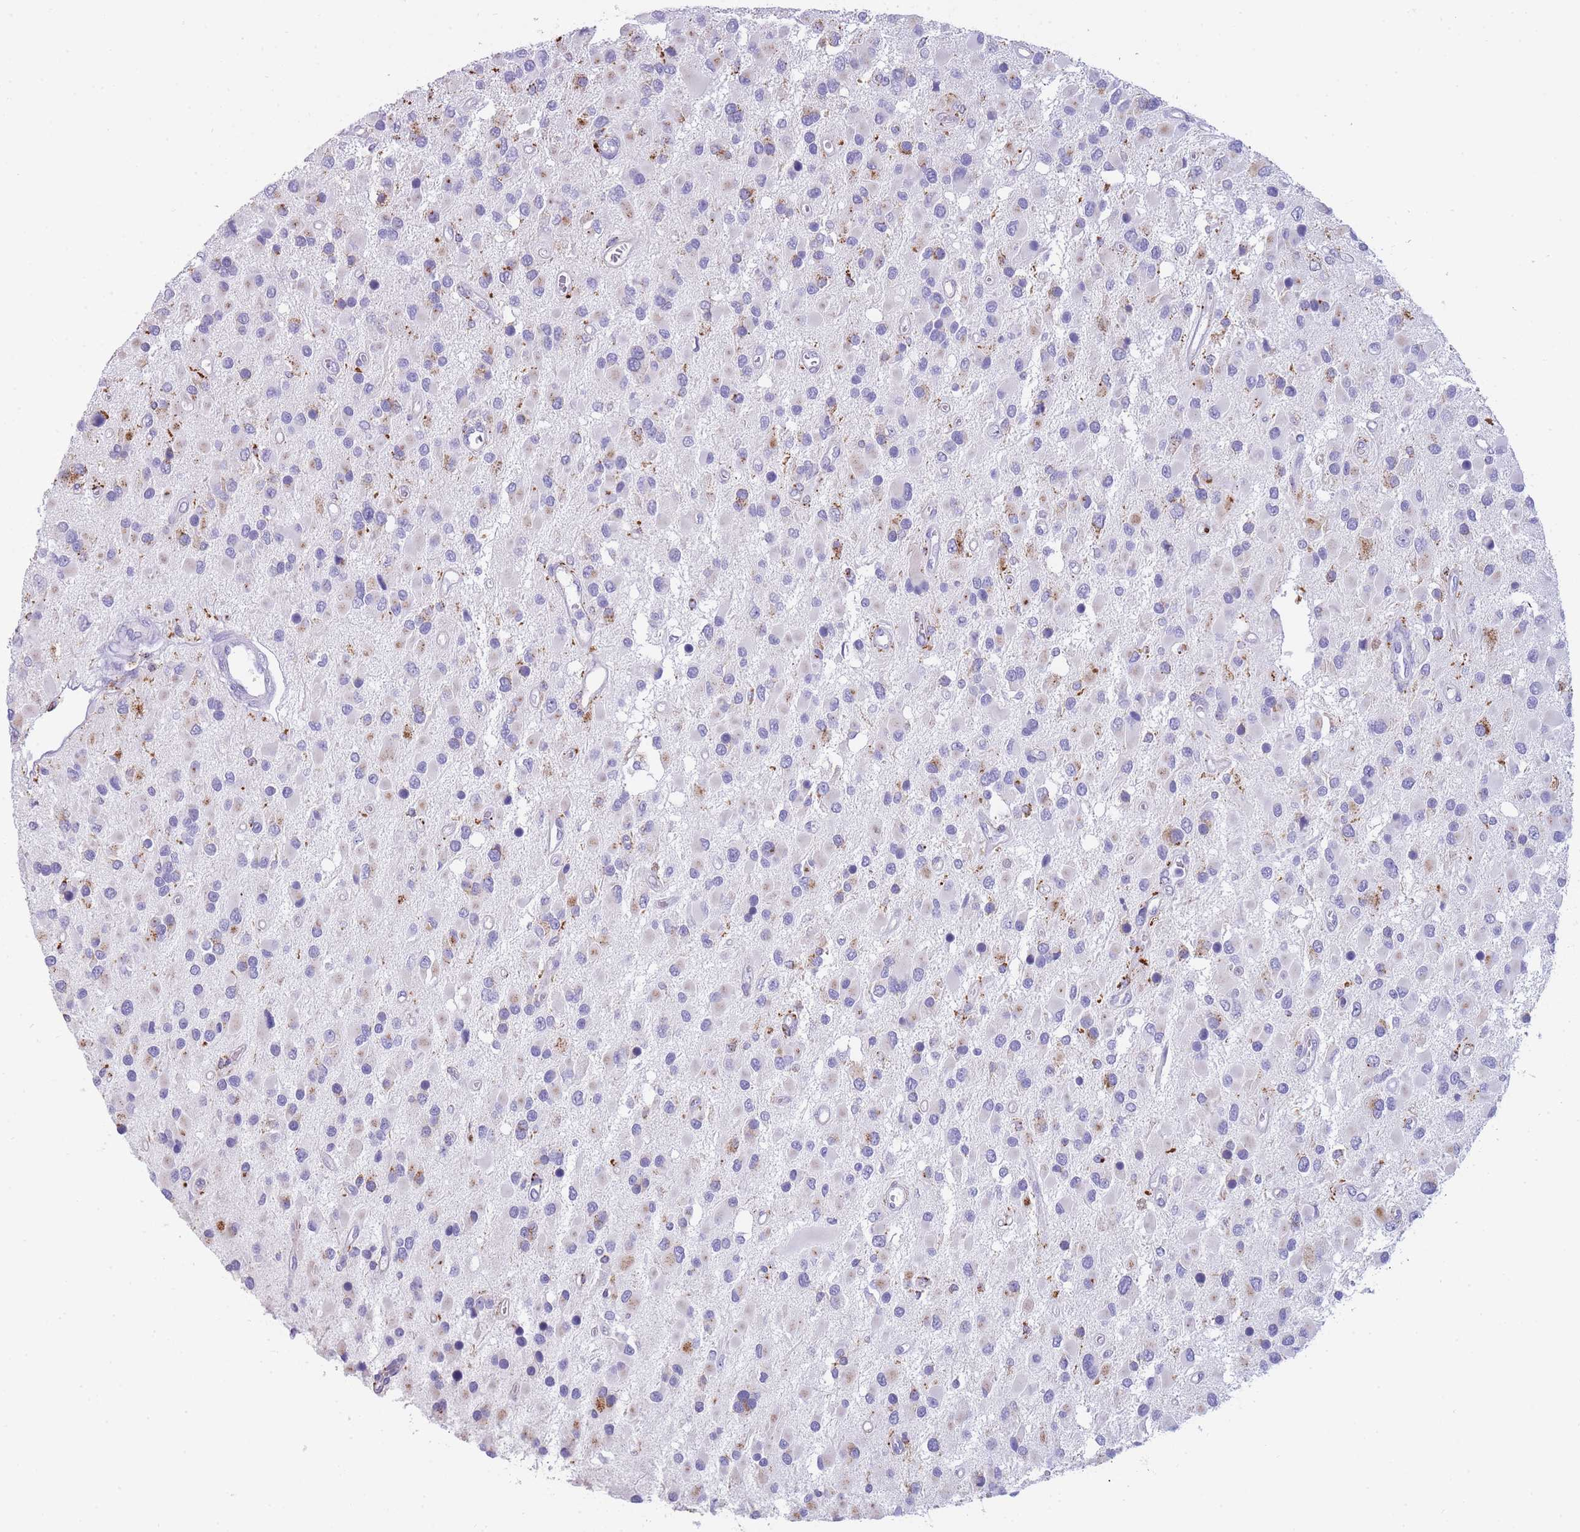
{"staining": {"intensity": "negative", "quantity": "none", "location": "none"}, "tissue": "glioma", "cell_type": "Tumor cells", "image_type": "cancer", "snomed": [{"axis": "morphology", "description": "Glioma, malignant, High grade"}, {"axis": "topography", "description": "Brain"}], "caption": "Immunohistochemical staining of malignant glioma (high-grade) exhibits no significant expression in tumor cells.", "gene": "GAA", "patient": {"sex": "male", "age": 53}}